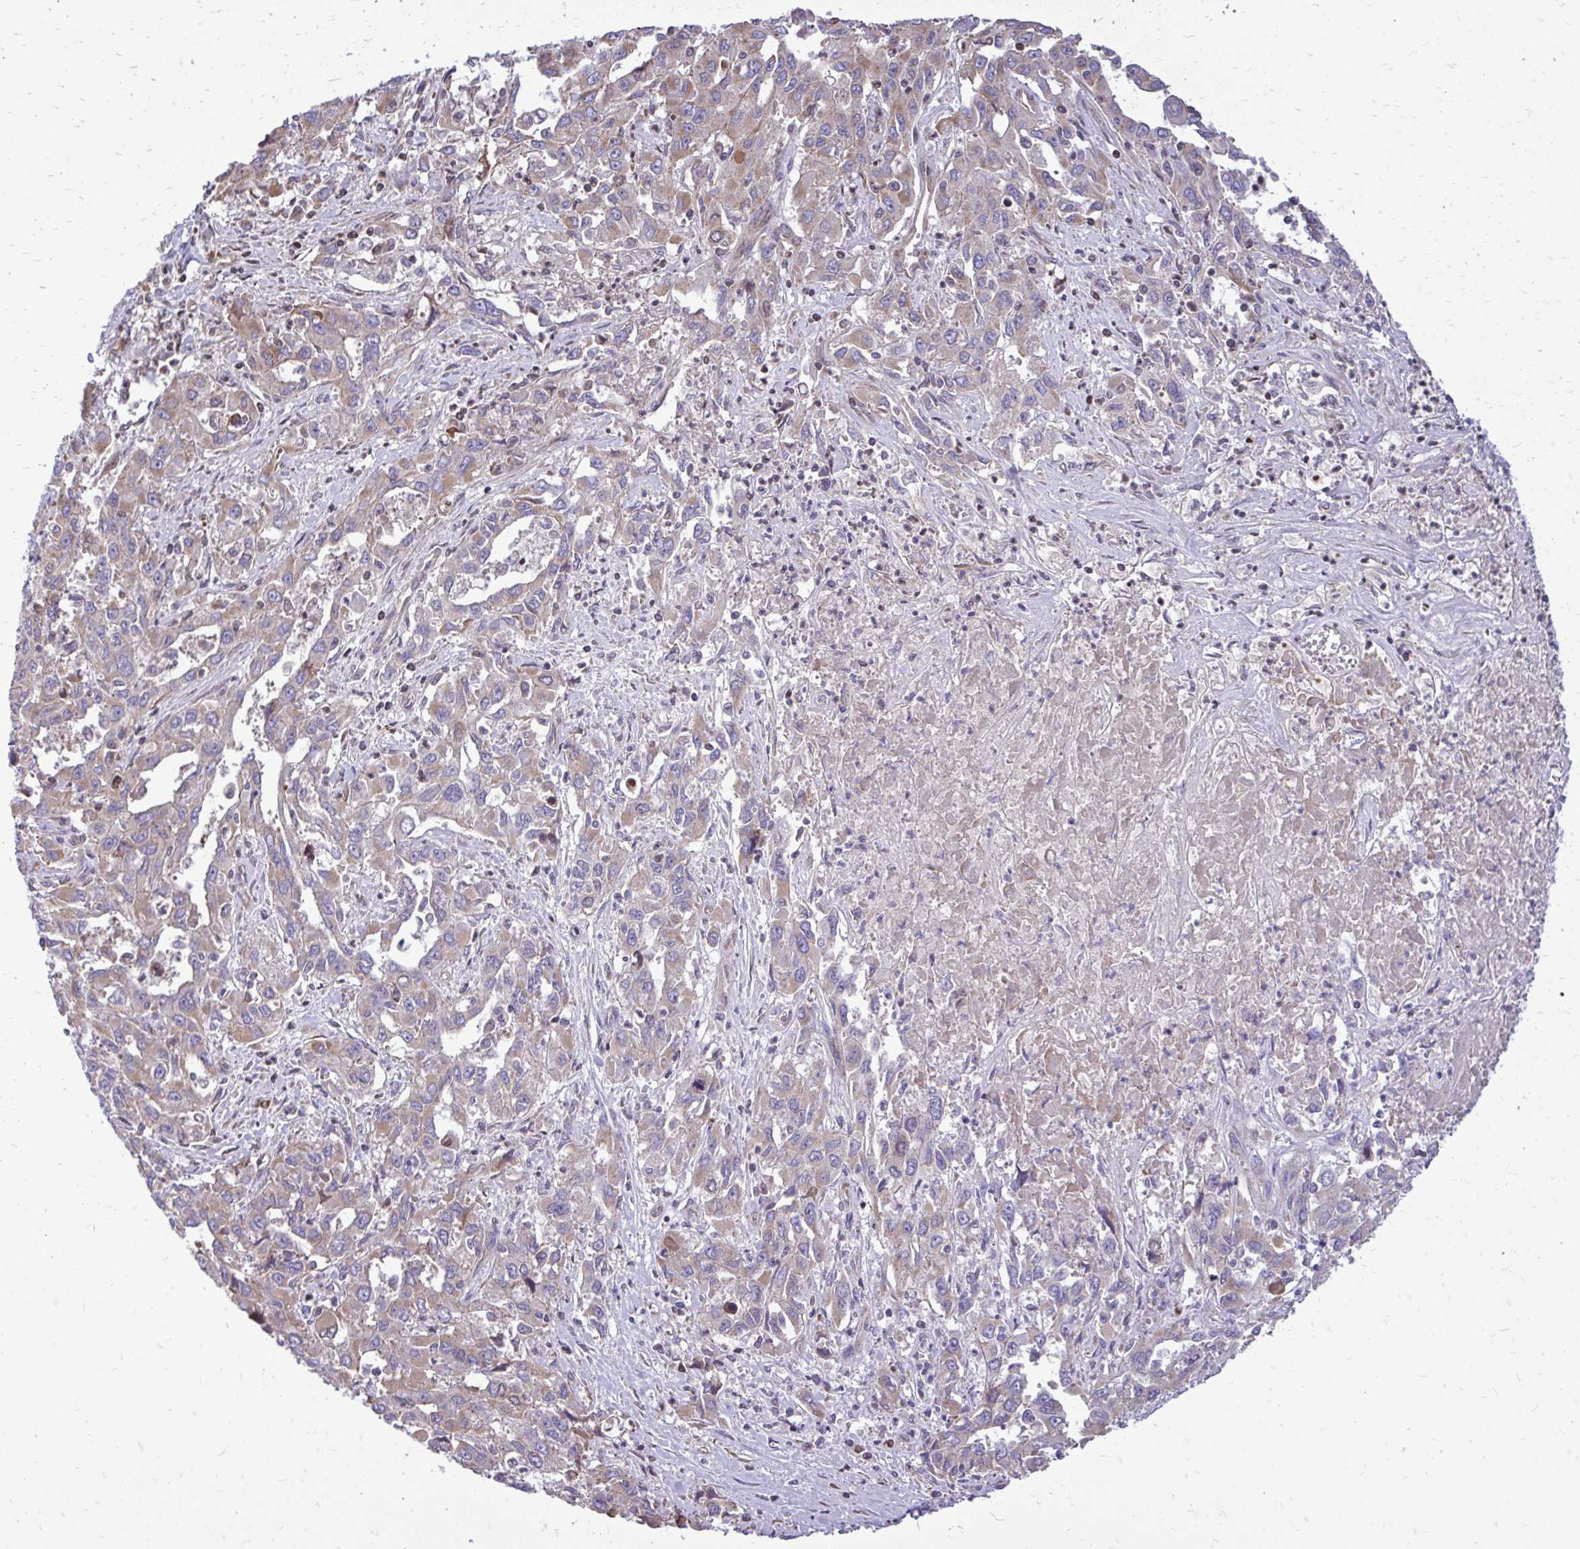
{"staining": {"intensity": "weak", "quantity": "25%-75%", "location": "cytoplasmic/membranous"}, "tissue": "liver cancer", "cell_type": "Tumor cells", "image_type": "cancer", "snomed": [{"axis": "morphology", "description": "Carcinoma, Hepatocellular, NOS"}, {"axis": "topography", "description": "Liver"}], "caption": "A histopathology image showing weak cytoplasmic/membranous positivity in about 25%-75% of tumor cells in liver hepatocellular carcinoma, as visualized by brown immunohistochemical staining.", "gene": "ATP13A2", "patient": {"sex": "male", "age": 63}}